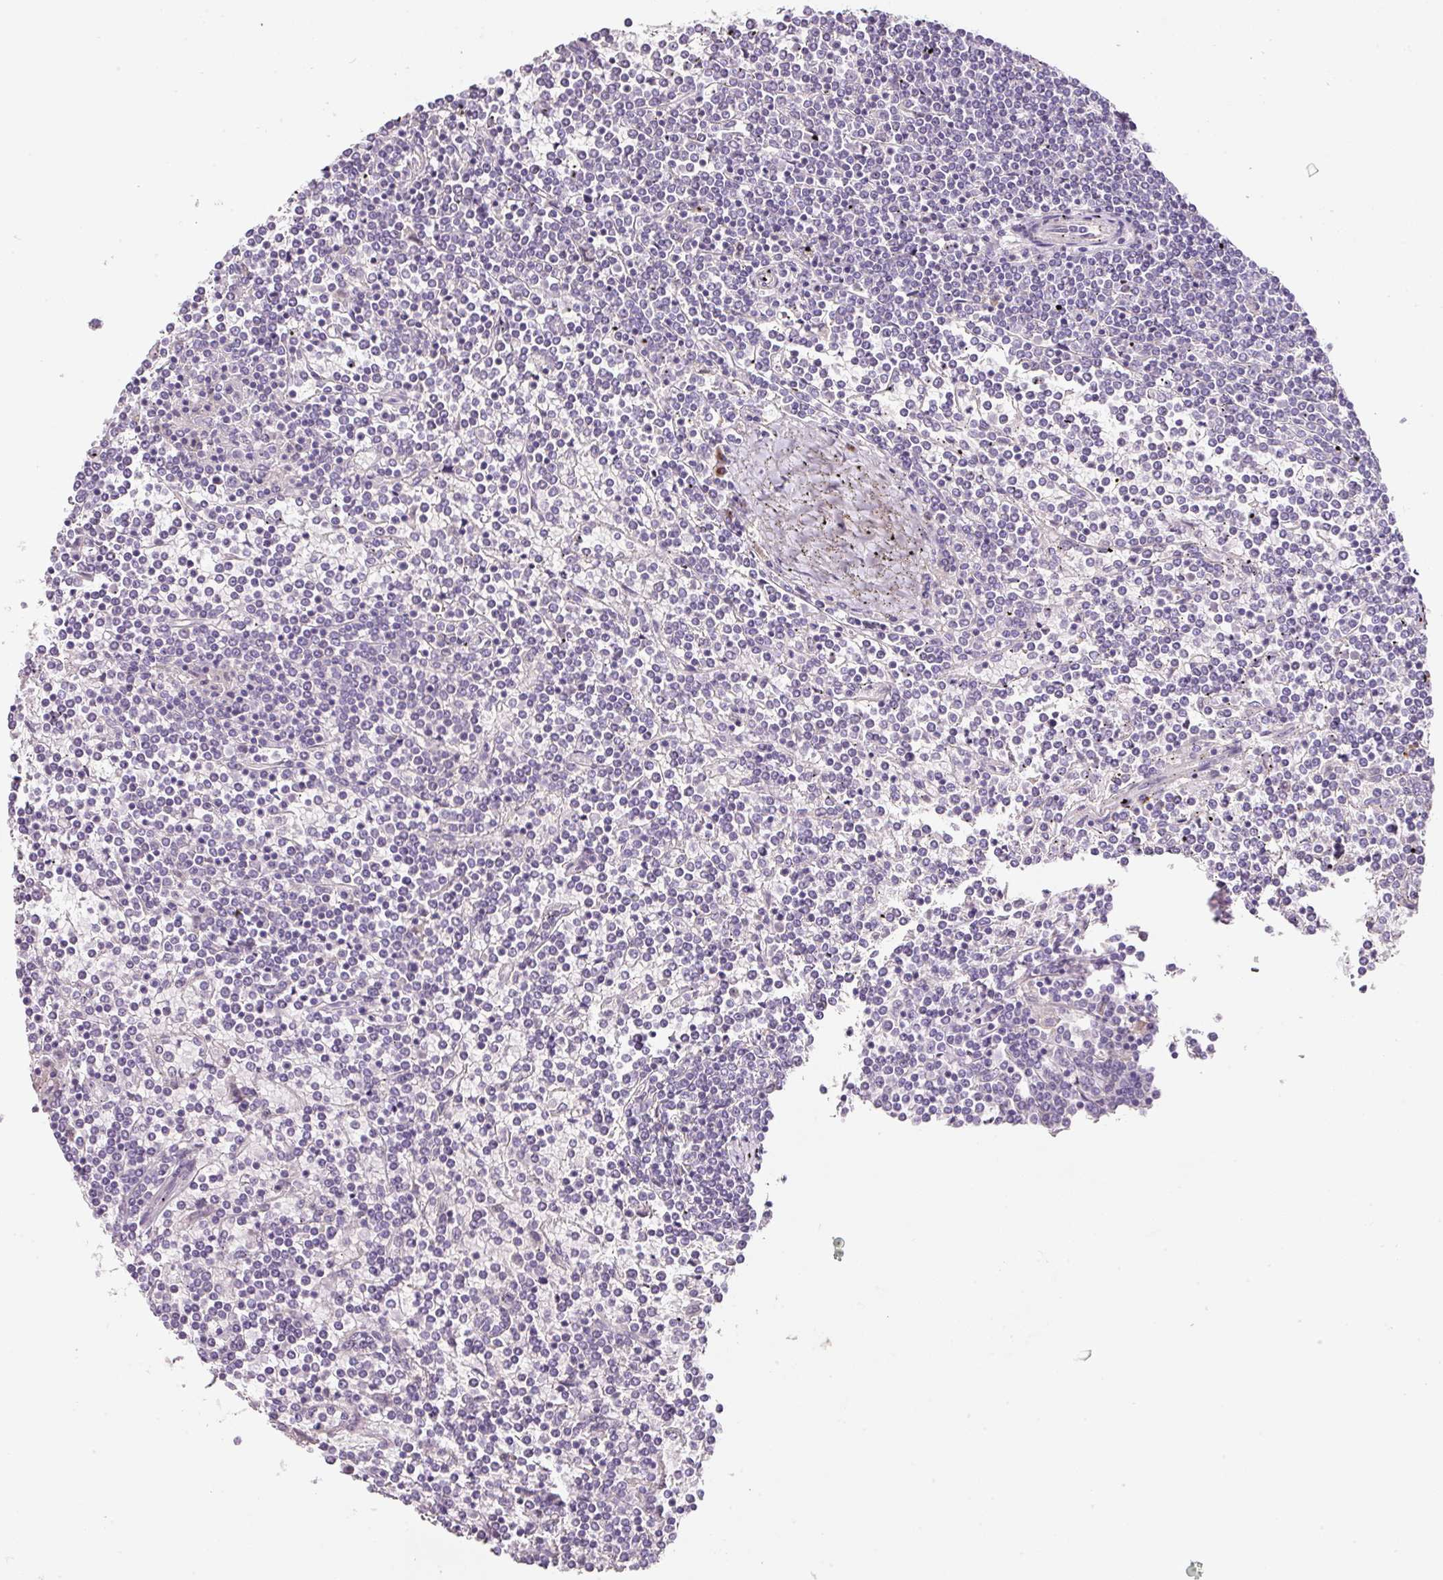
{"staining": {"intensity": "negative", "quantity": "none", "location": "none"}, "tissue": "lymphoma", "cell_type": "Tumor cells", "image_type": "cancer", "snomed": [{"axis": "morphology", "description": "Malignant lymphoma, non-Hodgkin's type, Low grade"}, {"axis": "topography", "description": "Spleen"}], "caption": "High magnification brightfield microscopy of lymphoma stained with DAB (3,3'-diaminobenzidine) (brown) and counterstained with hematoxylin (blue): tumor cells show no significant staining.", "gene": "NBPF11", "patient": {"sex": "female", "age": 19}}